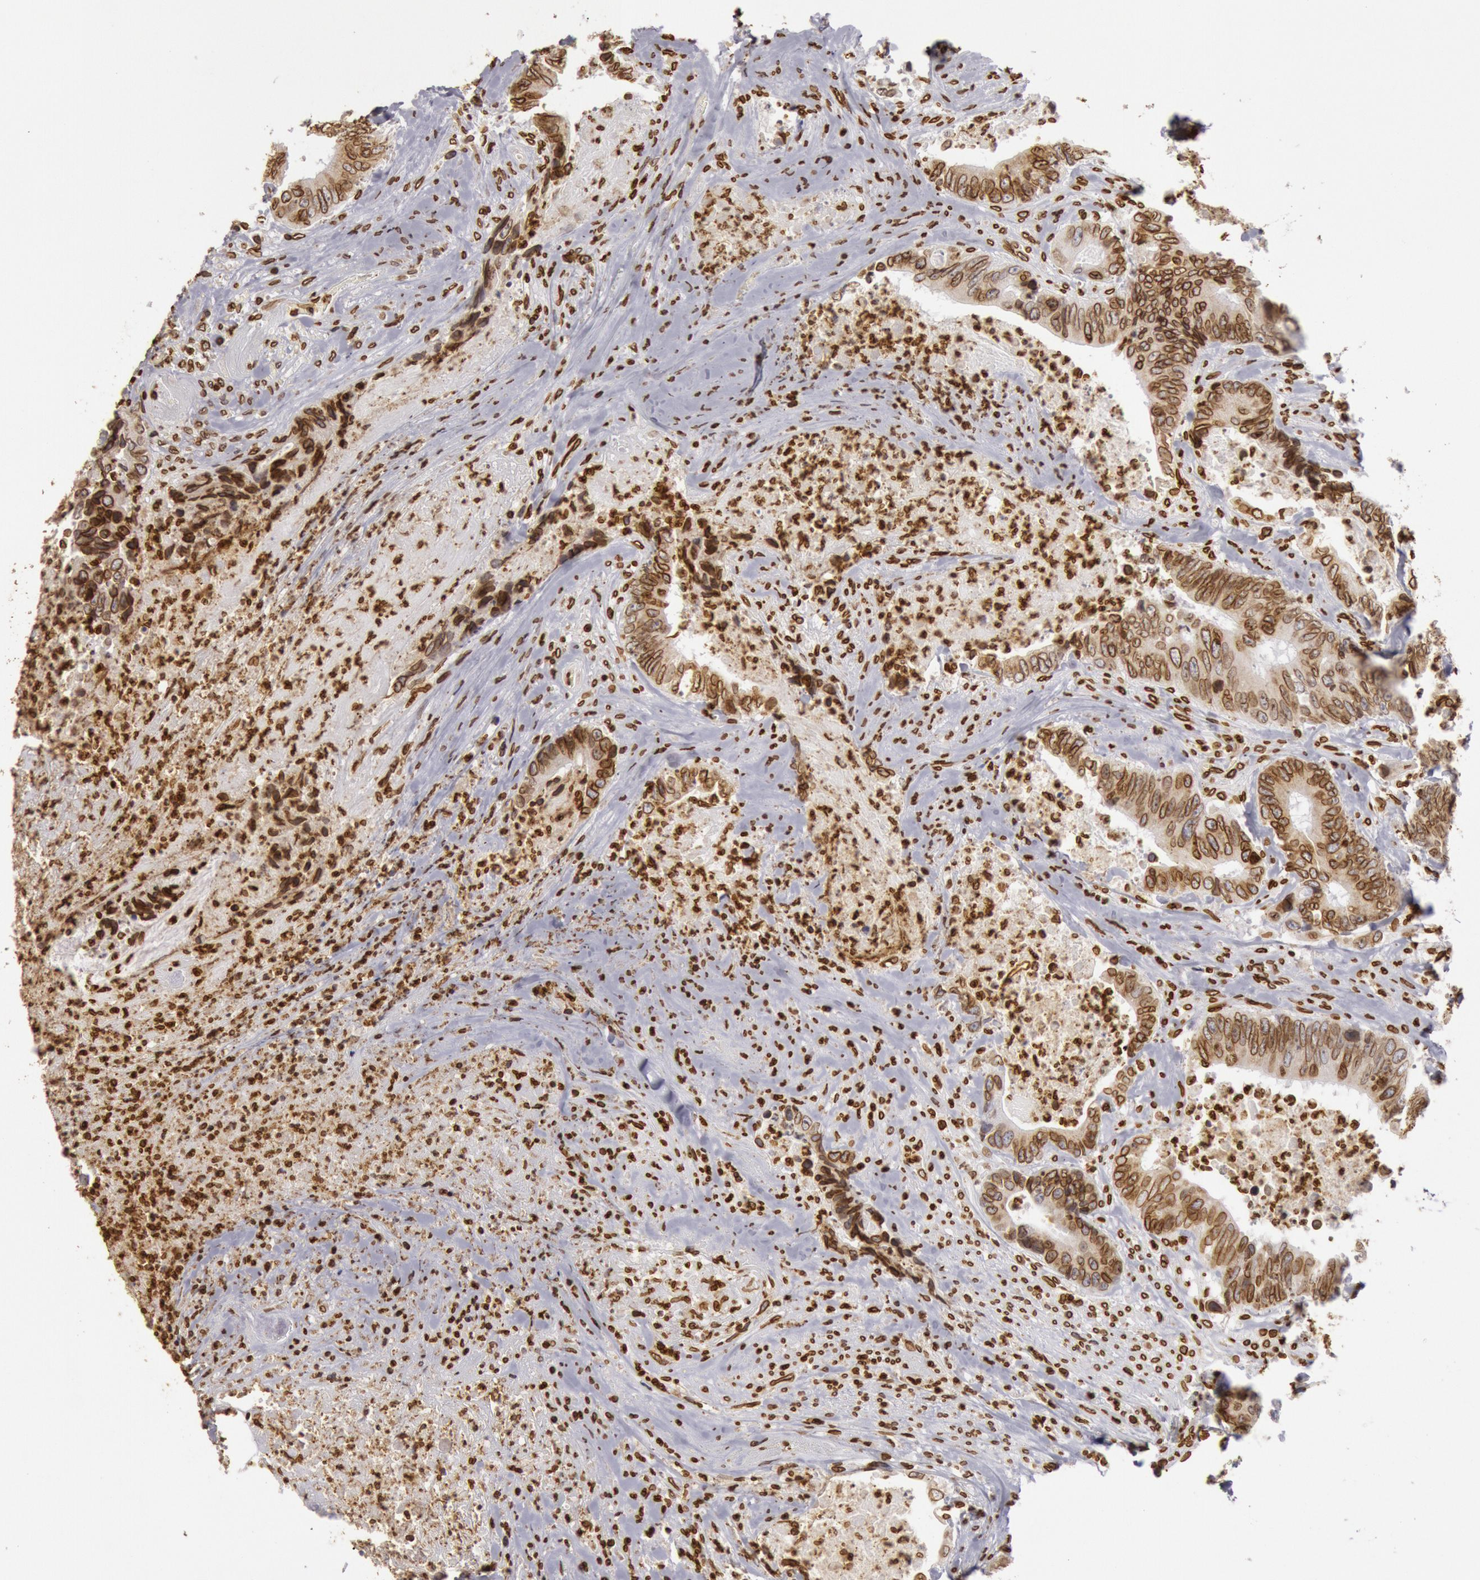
{"staining": {"intensity": "strong", "quantity": ">75%", "location": "nuclear"}, "tissue": "colorectal cancer", "cell_type": "Tumor cells", "image_type": "cancer", "snomed": [{"axis": "morphology", "description": "Adenocarcinoma, NOS"}, {"axis": "topography", "description": "Rectum"}], "caption": "A brown stain shows strong nuclear staining of a protein in human colorectal adenocarcinoma tumor cells.", "gene": "SUN2", "patient": {"sex": "female", "age": 65}}